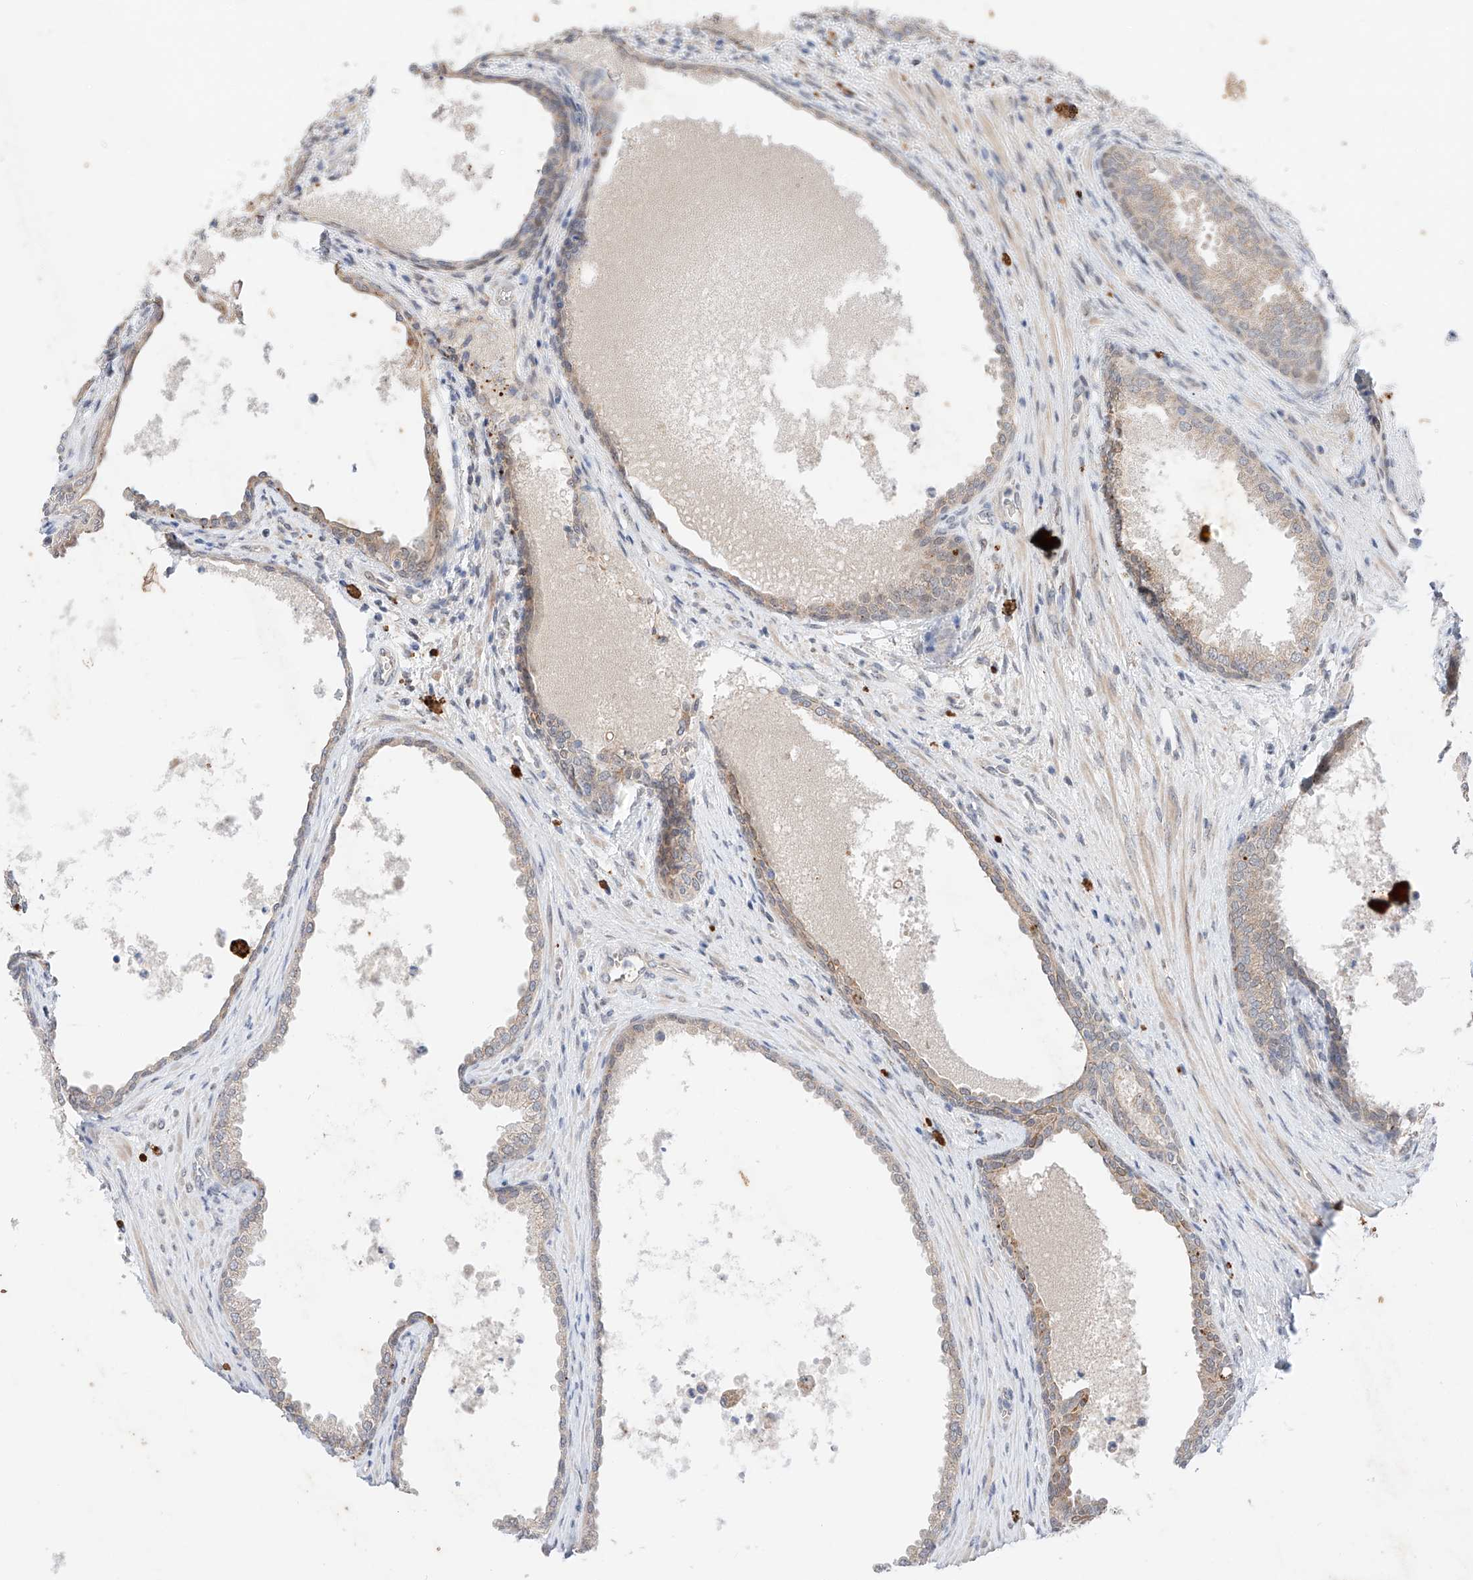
{"staining": {"intensity": "weak", "quantity": "25%-75%", "location": "cytoplasmic/membranous"}, "tissue": "prostate", "cell_type": "Glandular cells", "image_type": "normal", "snomed": [{"axis": "morphology", "description": "Normal tissue, NOS"}, {"axis": "topography", "description": "Prostate"}], "caption": "Brown immunohistochemical staining in benign prostate demonstrates weak cytoplasmic/membranous positivity in about 25%-75% of glandular cells. Using DAB (3,3'-diaminobenzidine) (brown) and hematoxylin (blue) stains, captured at high magnification using brightfield microscopy.", "gene": "GCNT1", "patient": {"sex": "male", "age": 76}}